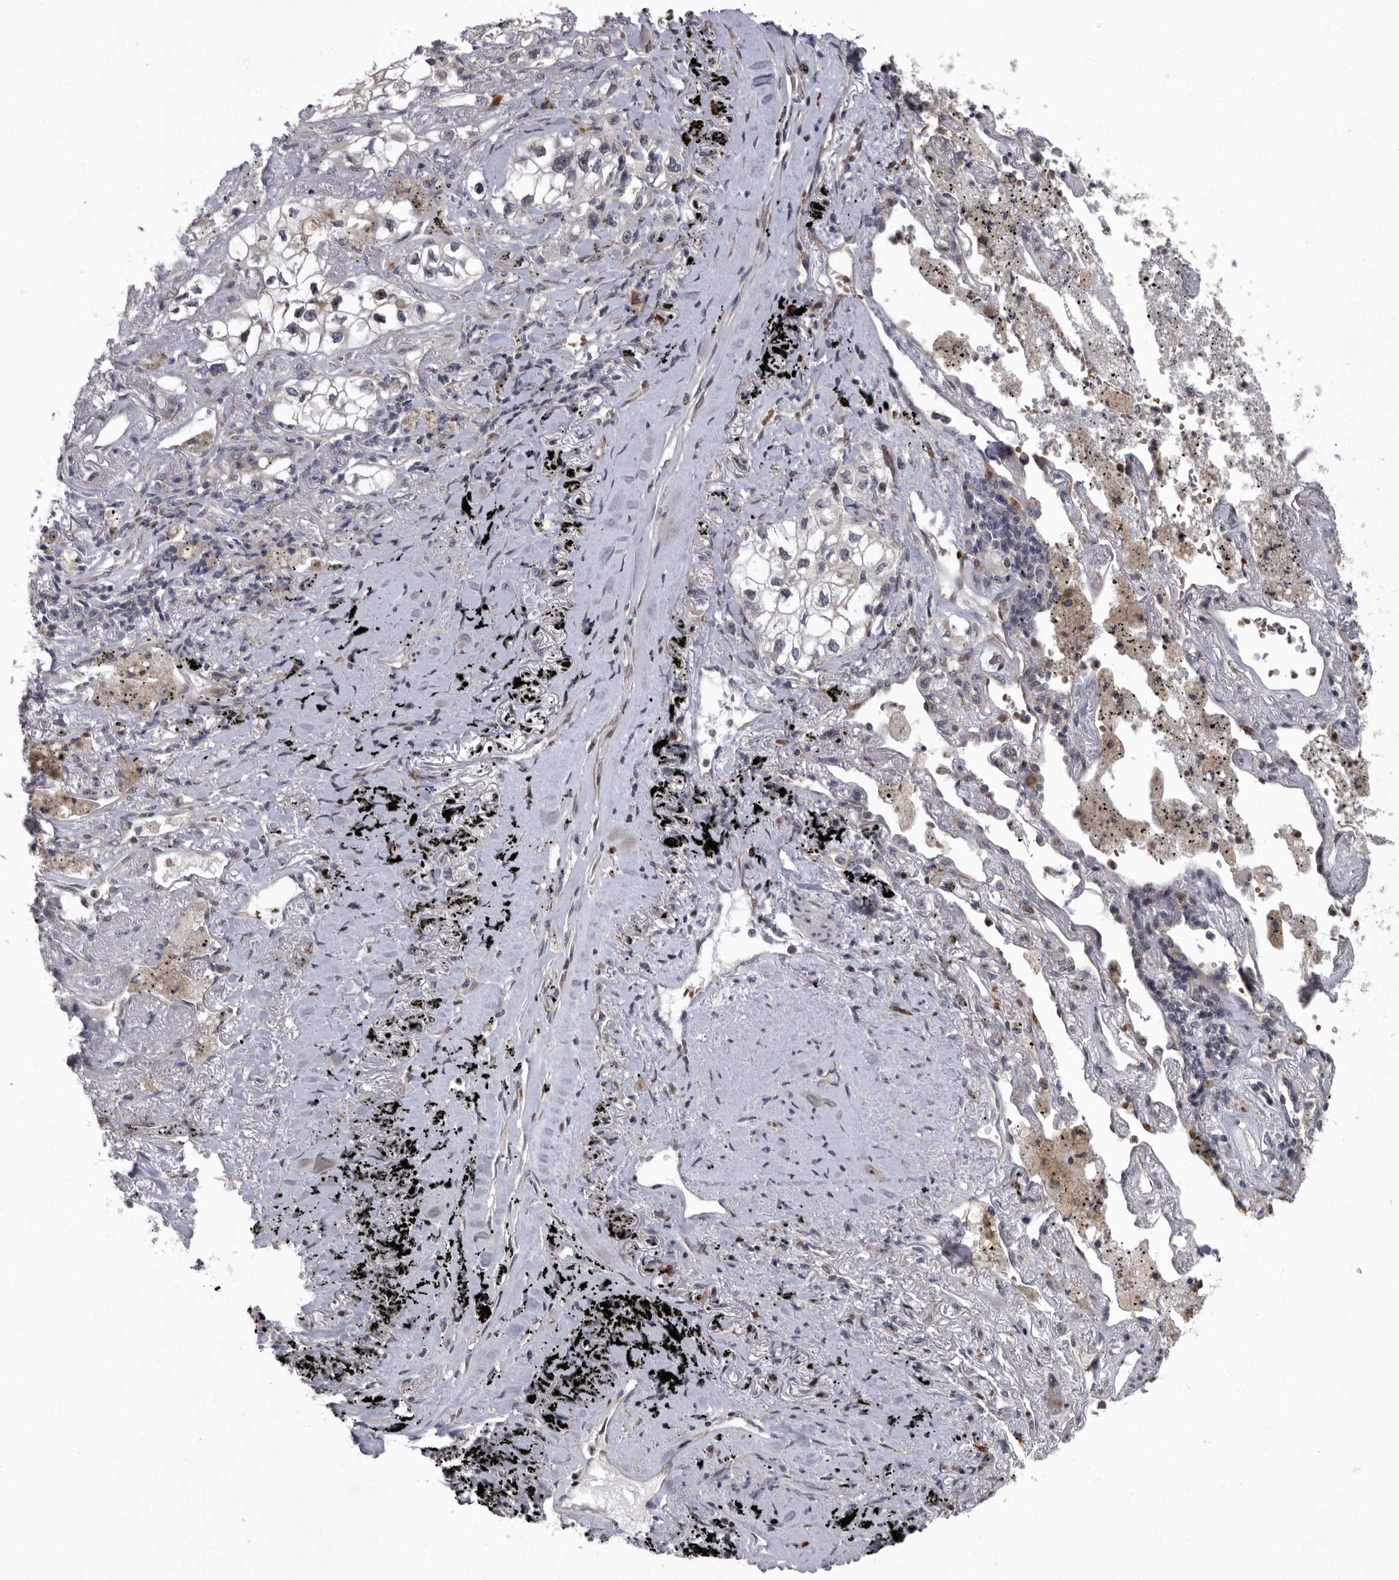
{"staining": {"intensity": "negative", "quantity": "none", "location": "none"}, "tissue": "lung cancer", "cell_type": "Tumor cells", "image_type": "cancer", "snomed": [{"axis": "morphology", "description": "Adenocarcinoma, NOS"}, {"axis": "topography", "description": "Lung"}], "caption": "Micrograph shows no significant protein expression in tumor cells of adenocarcinoma (lung).", "gene": "PDCD11", "patient": {"sex": "male", "age": 63}}